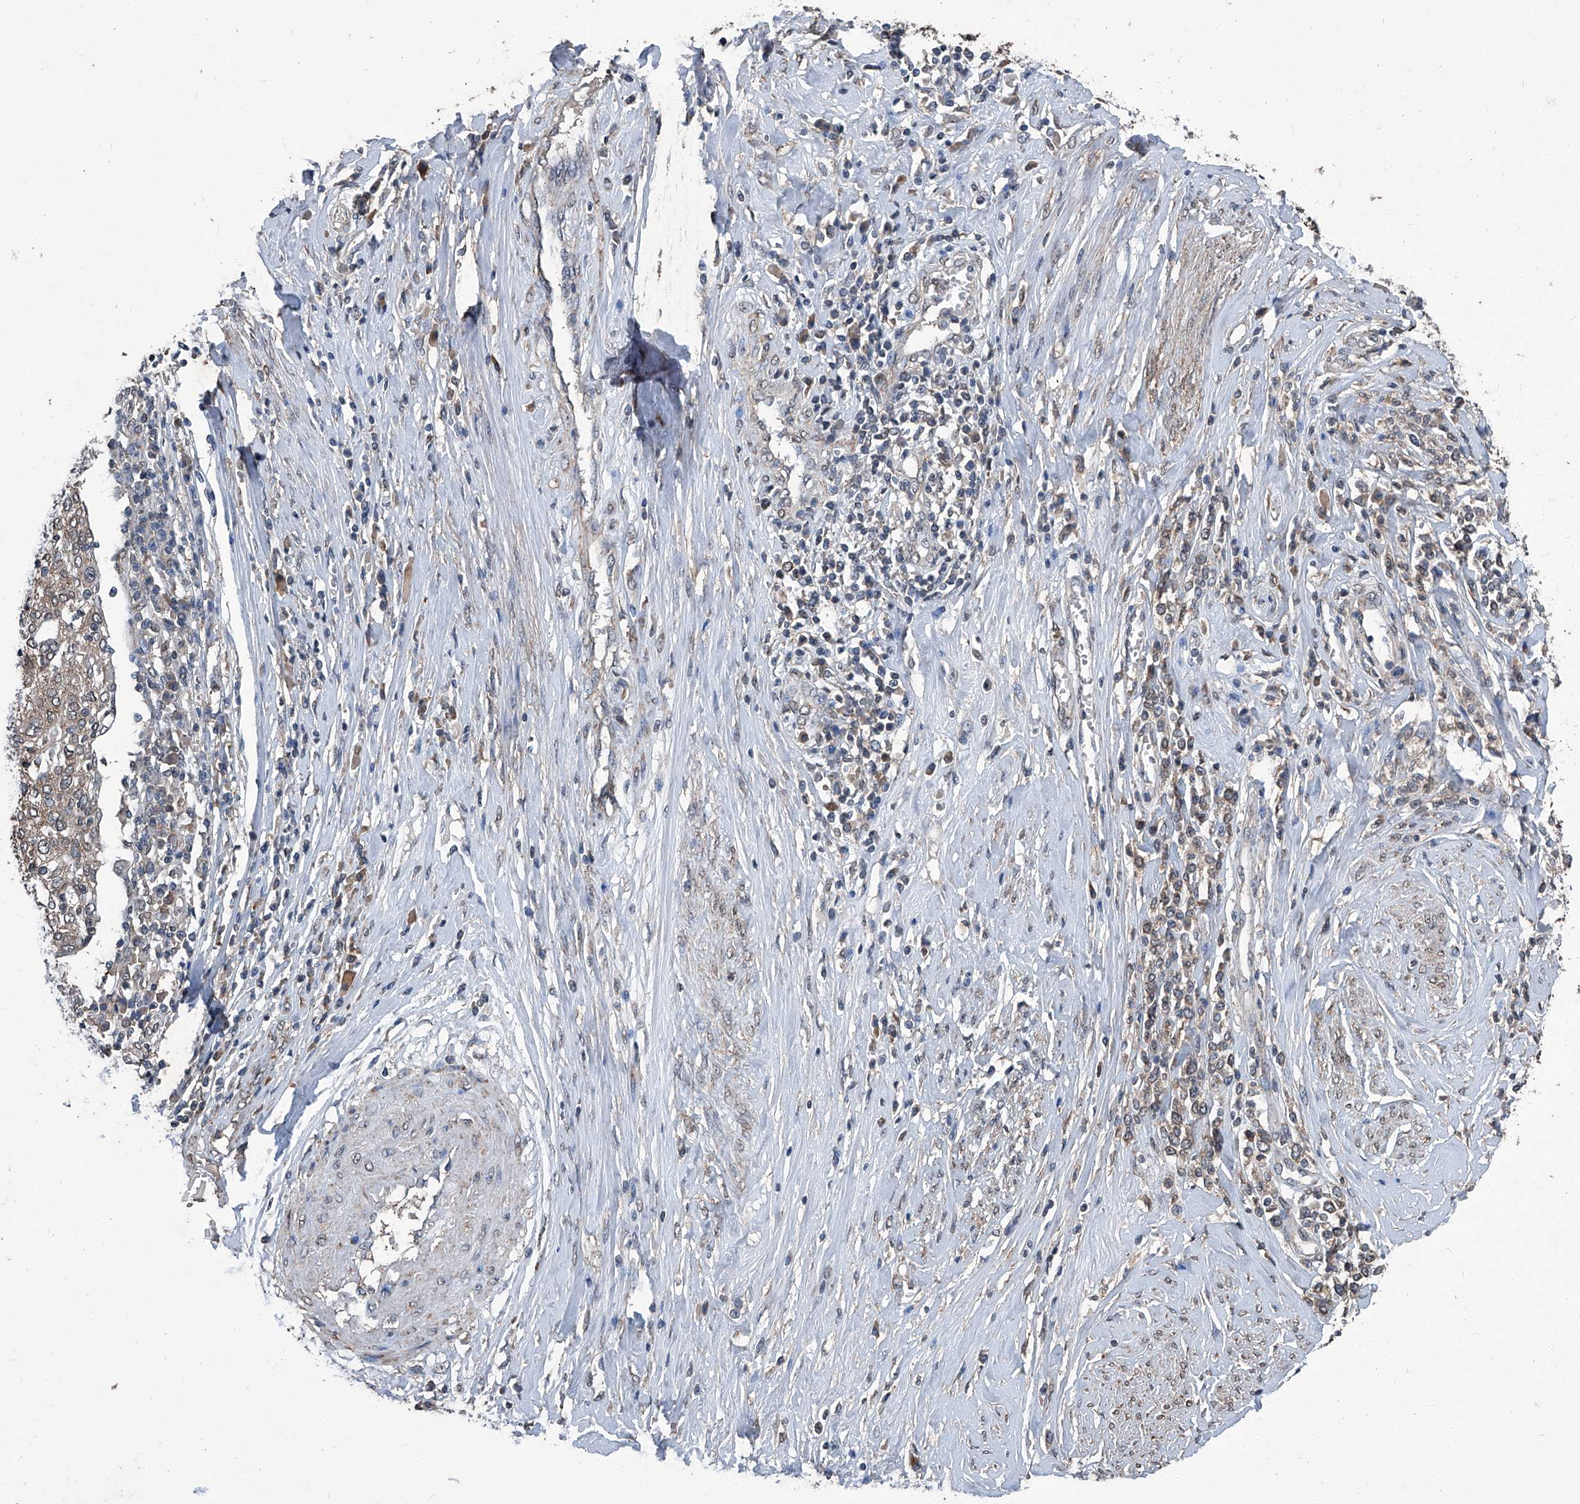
{"staining": {"intensity": "weak", "quantity": ">75%", "location": "cytoplasmic/membranous"}, "tissue": "cervical cancer", "cell_type": "Tumor cells", "image_type": "cancer", "snomed": [{"axis": "morphology", "description": "Squamous cell carcinoma, NOS"}, {"axis": "topography", "description": "Cervix"}], "caption": "An IHC micrograph of tumor tissue is shown. Protein staining in brown labels weak cytoplasmic/membranous positivity in cervical cancer within tumor cells.", "gene": "STARD7", "patient": {"sex": "female", "age": 40}}